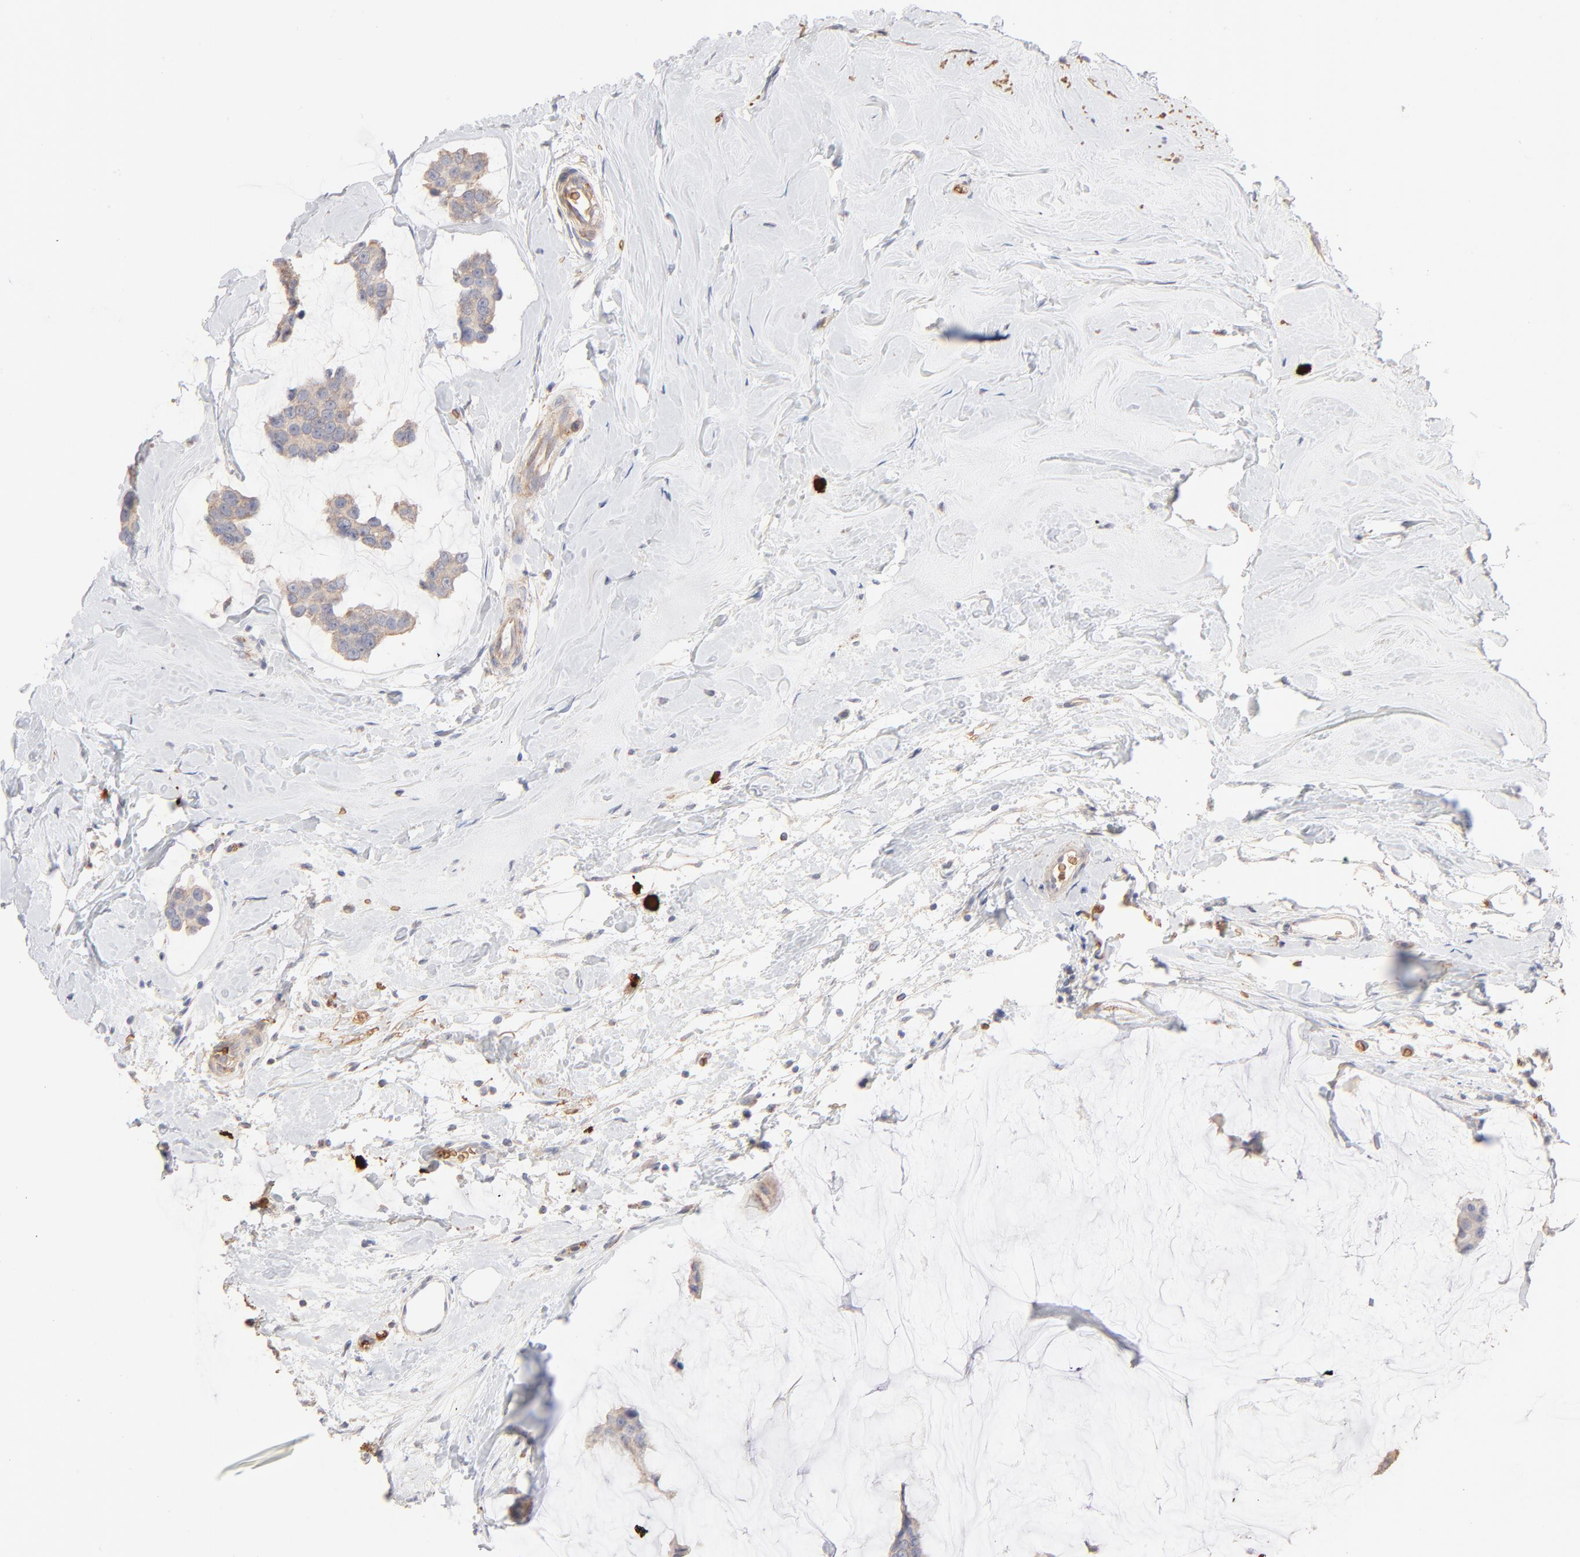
{"staining": {"intensity": "weak", "quantity": ">75%", "location": "cytoplasmic/membranous"}, "tissue": "breast cancer", "cell_type": "Tumor cells", "image_type": "cancer", "snomed": [{"axis": "morphology", "description": "Normal tissue, NOS"}, {"axis": "morphology", "description": "Duct carcinoma"}, {"axis": "topography", "description": "Breast"}], "caption": "An immunohistochemistry image of neoplastic tissue is shown. Protein staining in brown highlights weak cytoplasmic/membranous positivity in intraductal carcinoma (breast) within tumor cells.", "gene": "SPTB", "patient": {"sex": "female", "age": 50}}